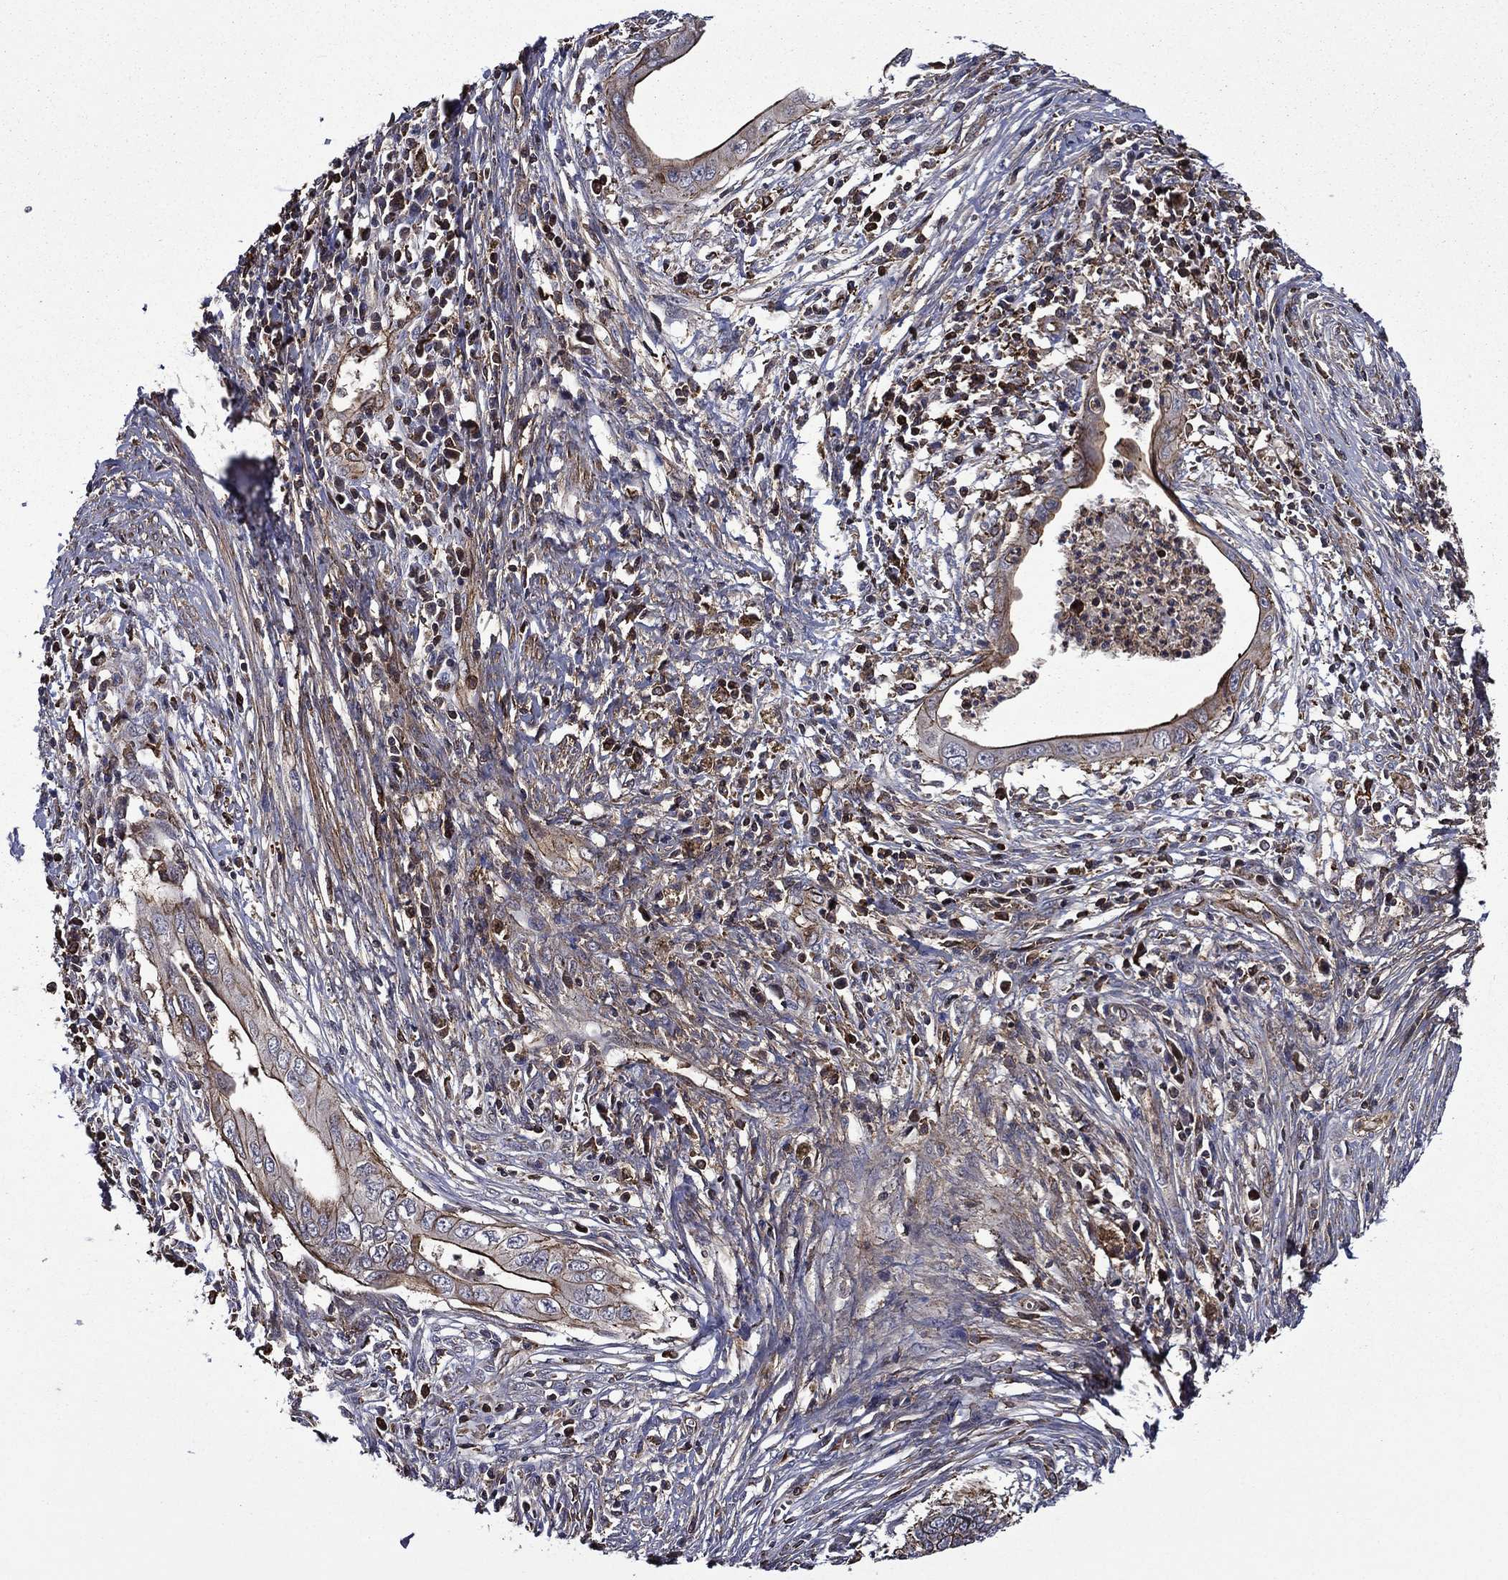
{"staining": {"intensity": "strong", "quantity": "25%-75%", "location": "cytoplasmic/membranous"}, "tissue": "cervical cancer", "cell_type": "Tumor cells", "image_type": "cancer", "snomed": [{"axis": "morphology", "description": "Adenocarcinoma, NOS"}, {"axis": "topography", "description": "Cervix"}], "caption": "Immunohistochemical staining of human adenocarcinoma (cervical) shows strong cytoplasmic/membranous protein staining in approximately 25%-75% of tumor cells.", "gene": "PLPP3", "patient": {"sex": "female", "age": 42}}